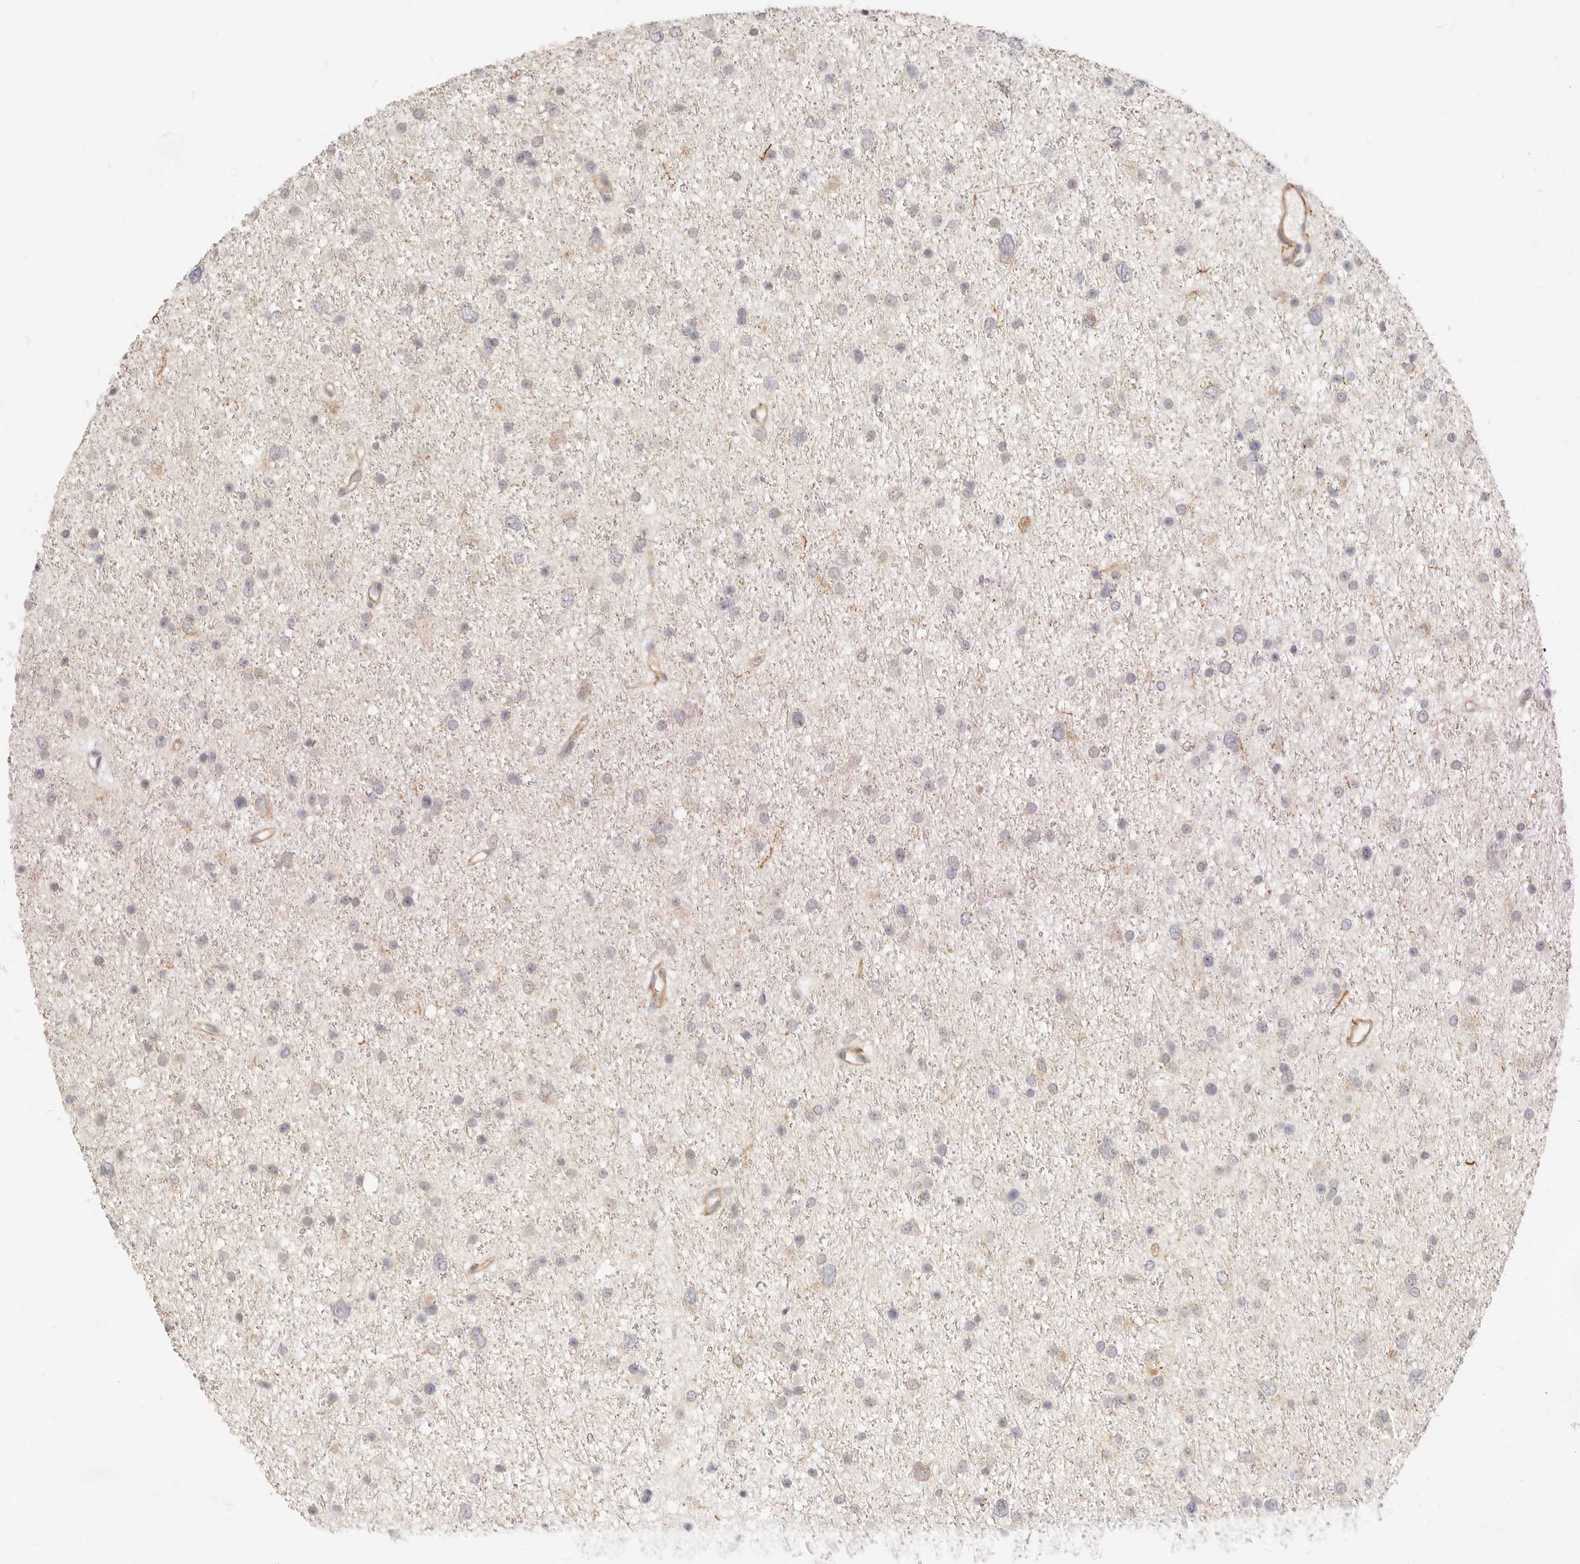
{"staining": {"intensity": "negative", "quantity": "none", "location": "none"}, "tissue": "glioma", "cell_type": "Tumor cells", "image_type": "cancer", "snomed": [{"axis": "morphology", "description": "Glioma, malignant, Low grade"}, {"axis": "topography", "description": "Cerebral cortex"}], "caption": "Tumor cells show no significant protein positivity in glioma.", "gene": "UBXN10", "patient": {"sex": "female", "age": 39}}